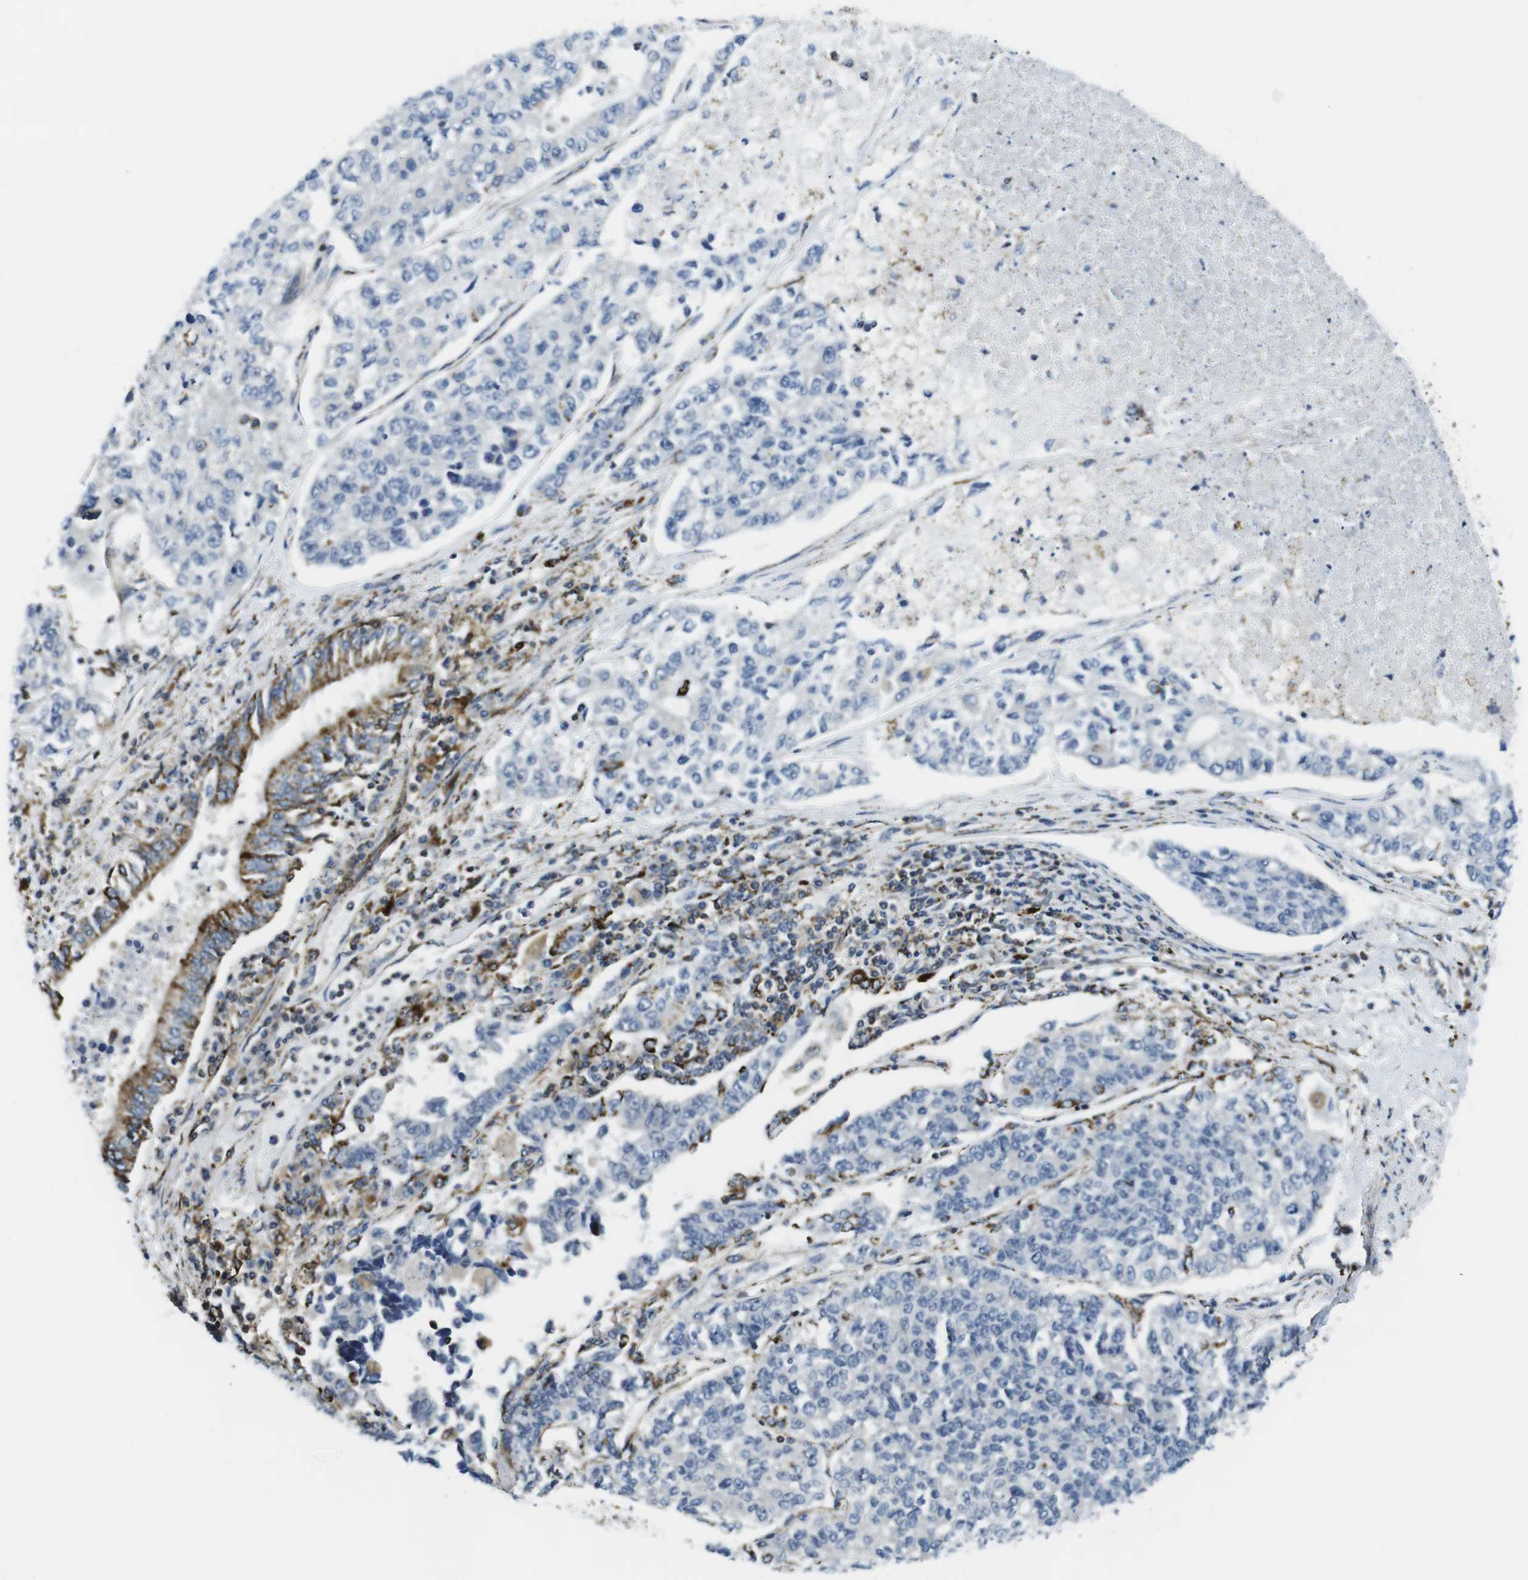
{"staining": {"intensity": "negative", "quantity": "none", "location": "none"}, "tissue": "lung cancer", "cell_type": "Tumor cells", "image_type": "cancer", "snomed": [{"axis": "morphology", "description": "Adenocarcinoma, NOS"}, {"axis": "topography", "description": "Lung"}], "caption": "Micrograph shows no protein positivity in tumor cells of lung adenocarcinoma tissue.", "gene": "KCNE3", "patient": {"sex": "male", "age": 49}}